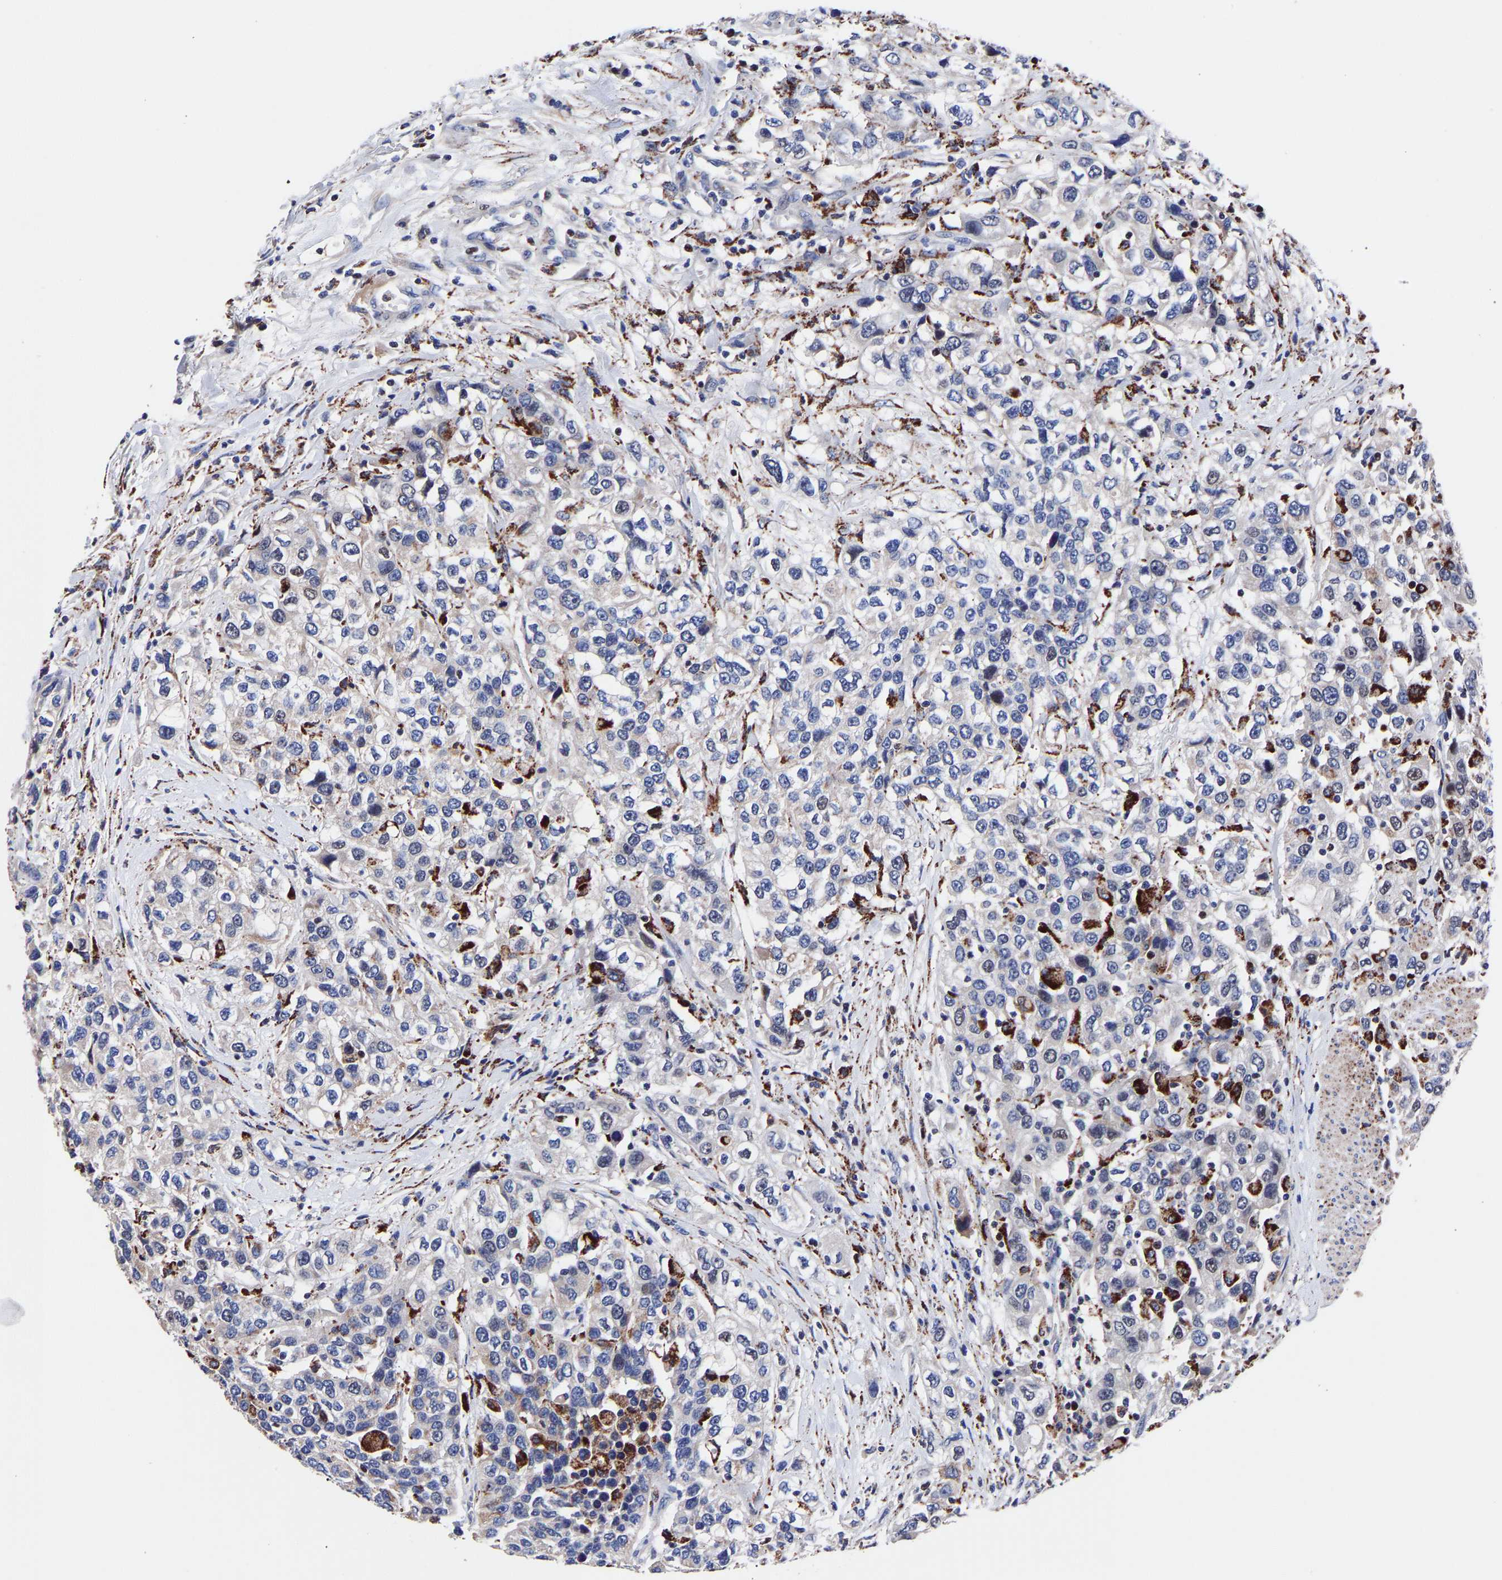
{"staining": {"intensity": "strong", "quantity": "<25%", "location": "cytoplasmic/membranous"}, "tissue": "urothelial cancer", "cell_type": "Tumor cells", "image_type": "cancer", "snomed": [{"axis": "morphology", "description": "Urothelial carcinoma, High grade"}, {"axis": "topography", "description": "Urinary bladder"}], "caption": "The image shows a brown stain indicating the presence of a protein in the cytoplasmic/membranous of tumor cells in urothelial cancer.", "gene": "SEM1", "patient": {"sex": "female", "age": 80}}